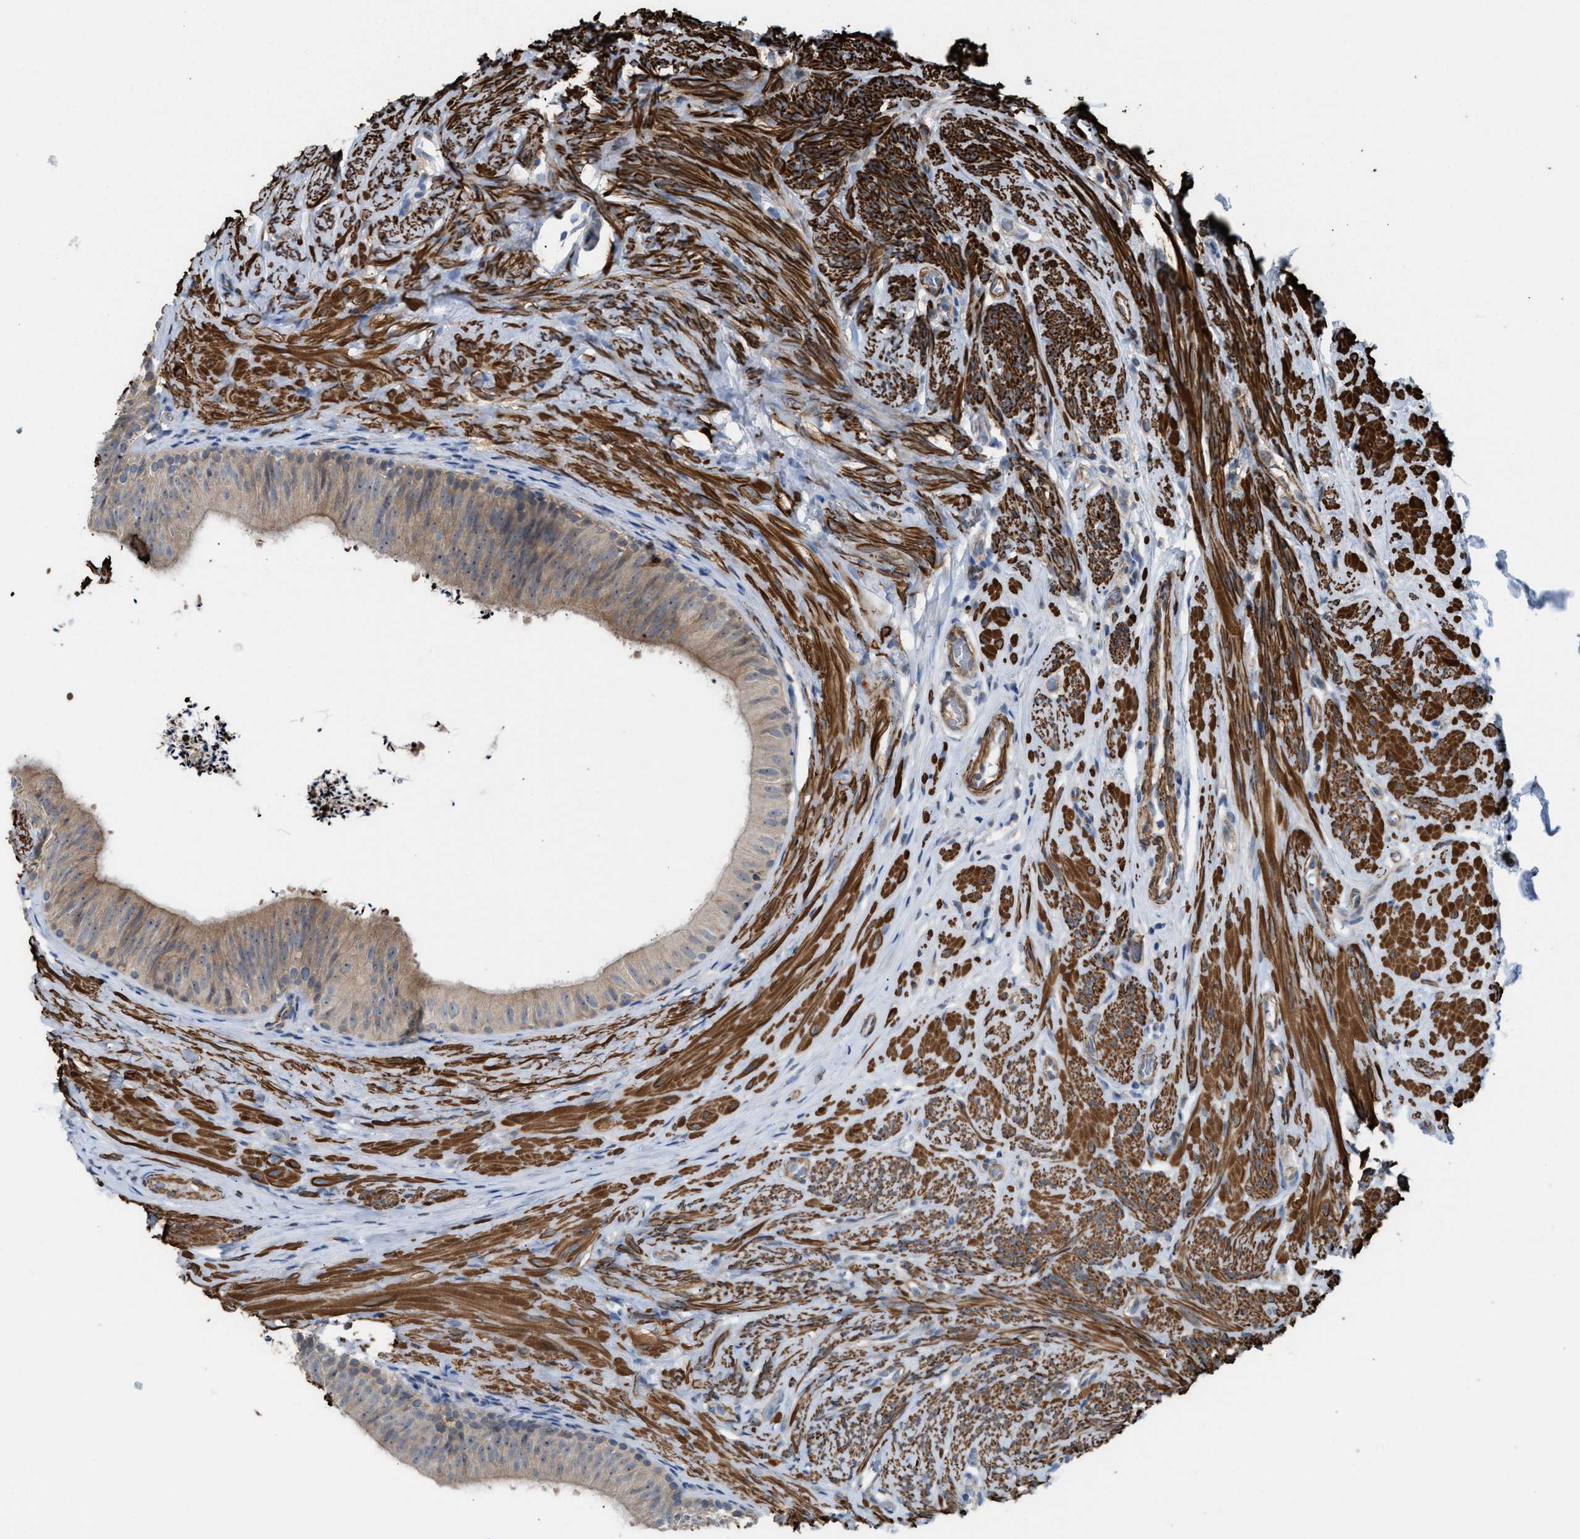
{"staining": {"intensity": "weak", "quantity": "25%-75%", "location": "cytoplasmic/membranous"}, "tissue": "epididymis", "cell_type": "Glandular cells", "image_type": "normal", "snomed": [{"axis": "morphology", "description": "Normal tissue, NOS"}, {"axis": "topography", "description": "Epididymis"}], "caption": "This histopathology image exhibits immunohistochemistry (IHC) staining of benign epididymis, with low weak cytoplasmic/membranous expression in about 25%-75% of glandular cells.", "gene": "NQO2", "patient": {"sex": "male", "age": 56}}